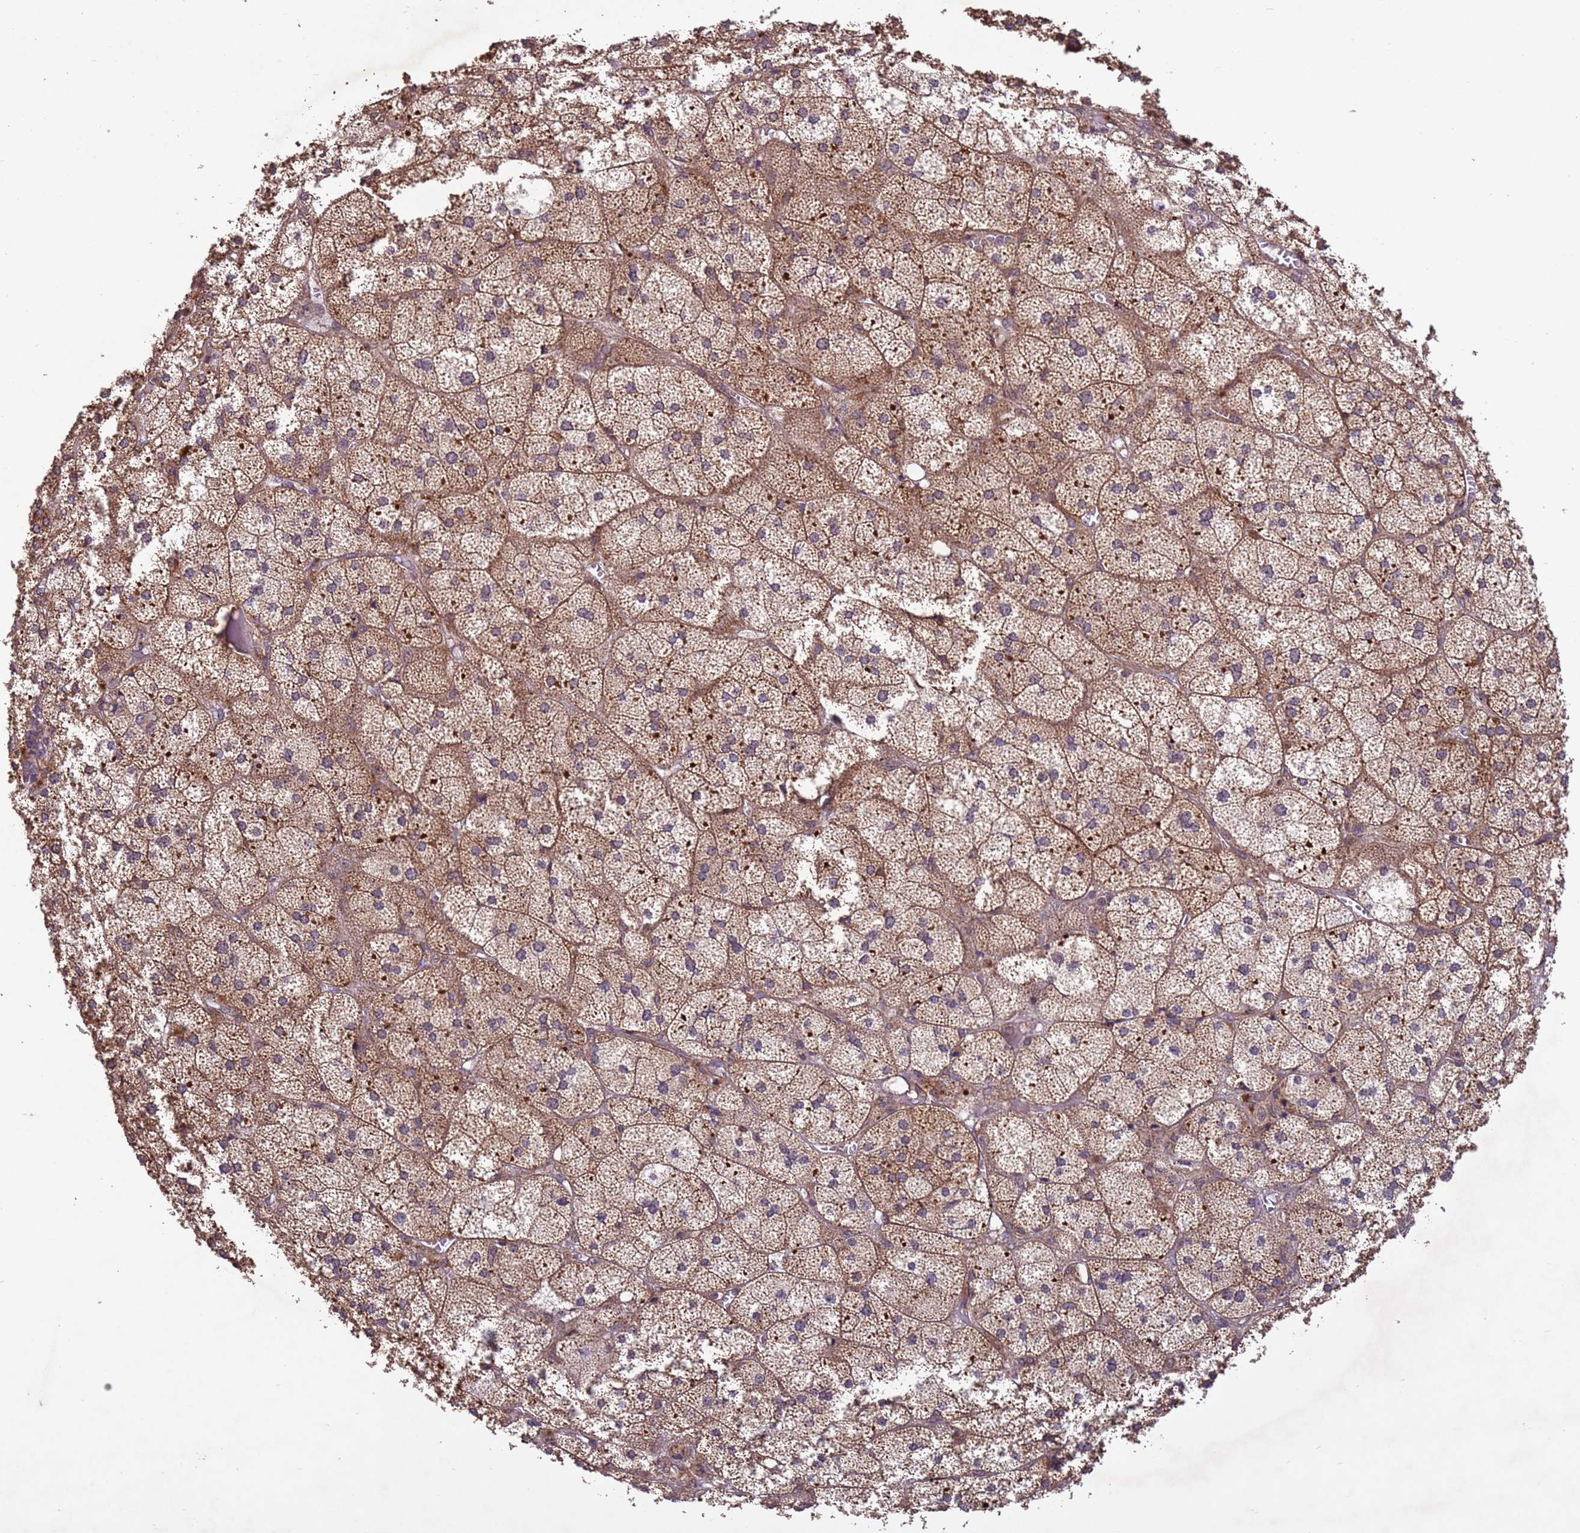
{"staining": {"intensity": "strong", "quantity": "25%-75%", "location": "cytoplasmic/membranous"}, "tissue": "adrenal gland", "cell_type": "Glandular cells", "image_type": "normal", "snomed": [{"axis": "morphology", "description": "Normal tissue, NOS"}, {"axis": "topography", "description": "Adrenal gland"}], "caption": "A high amount of strong cytoplasmic/membranous positivity is identified in approximately 25%-75% of glandular cells in unremarkable adrenal gland.", "gene": "FASTKD1", "patient": {"sex": "female", "age": 61}}